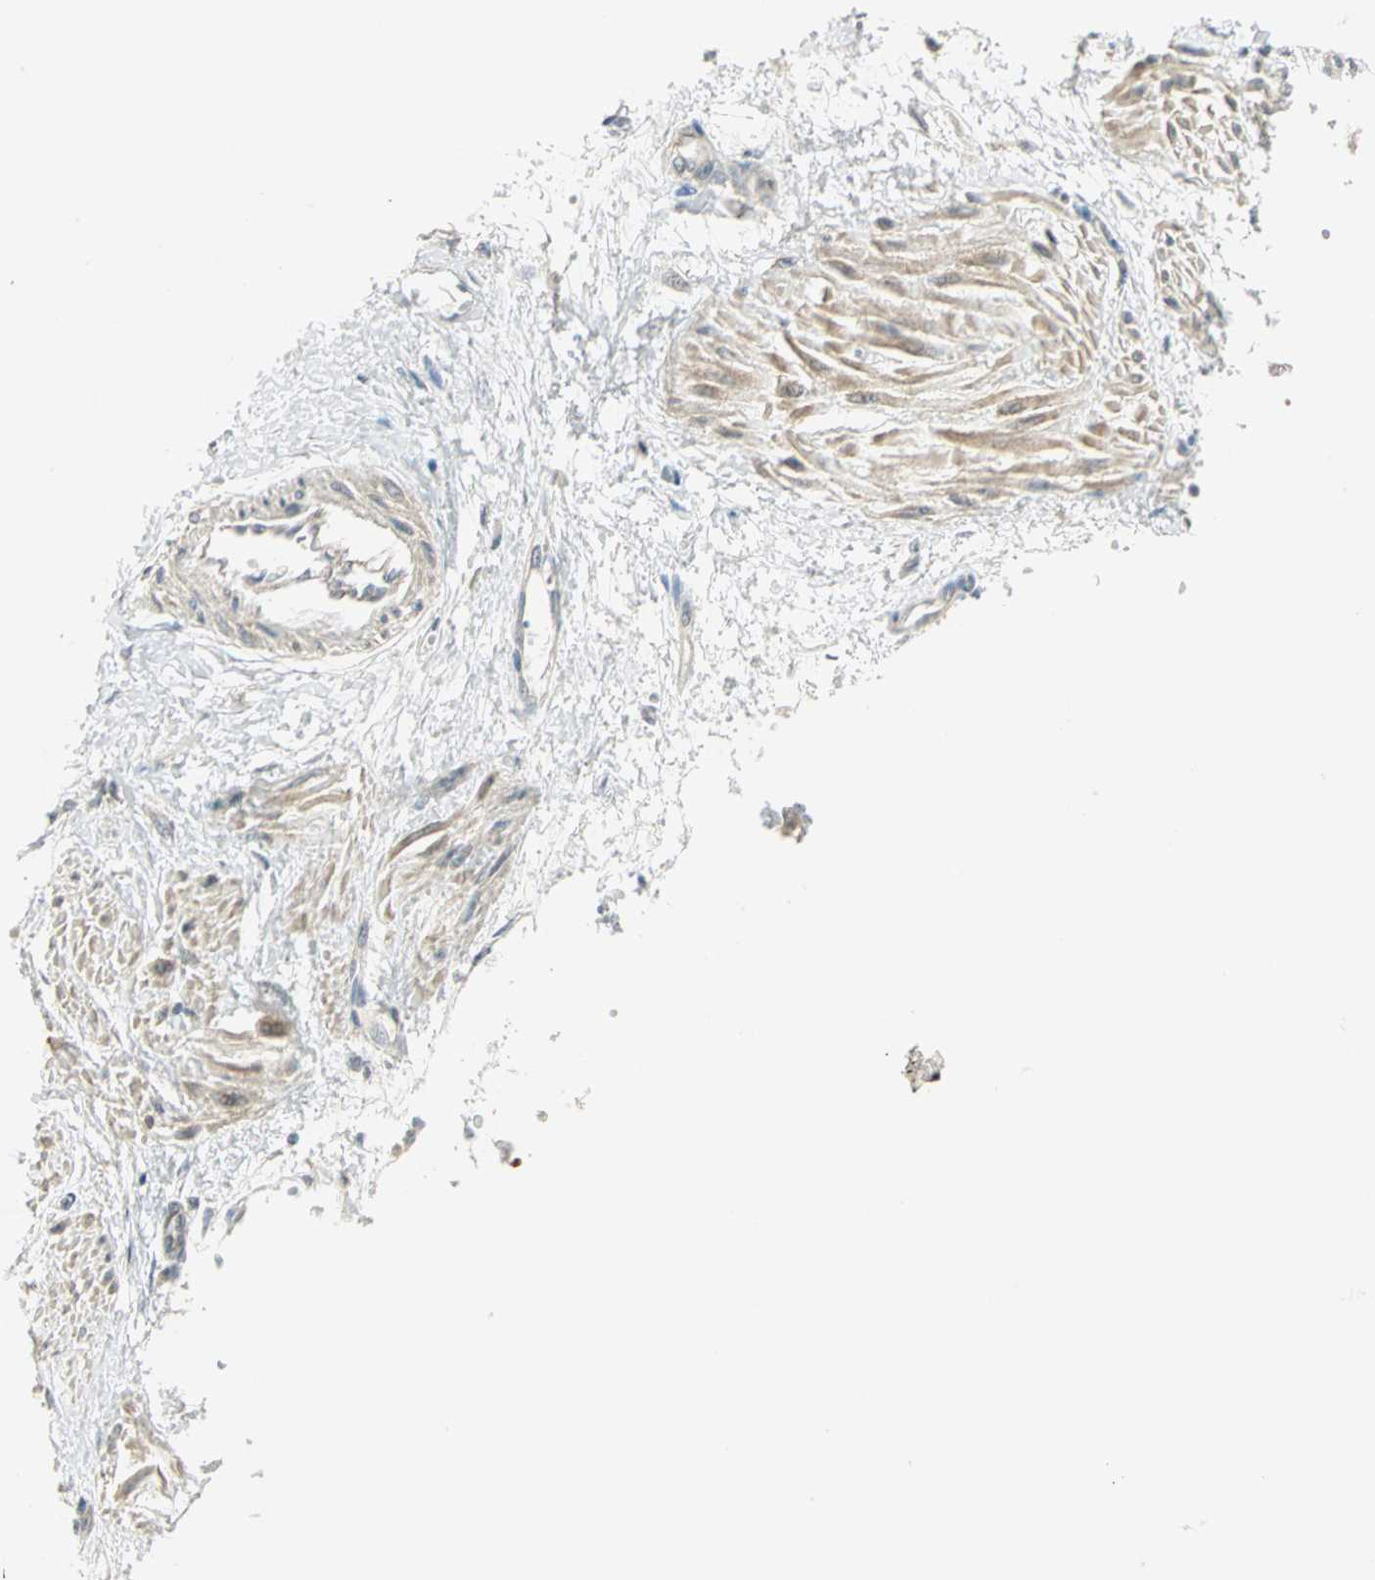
{"staining": {"intensity": "negative", "quantity": "none", "location": "none"}, "tissue": "smooth muscle", "cell_type": "Smooth muscle cells", "image_type": "normal", "snomed": [{"axis": "morphology", "description": "Normal tissue, NOS"}, {"axis": "topography", "description": "Smooth muscle"}, {"axis": "topography", "description": "Uterus"}], "caption": "Immunohistochemistry (IHC) of normal smooth muscle reveals no staining in smooth muscle cells.", "gene": "MAPK8IP3", "patient": {"sex": "female", "age": 39}}